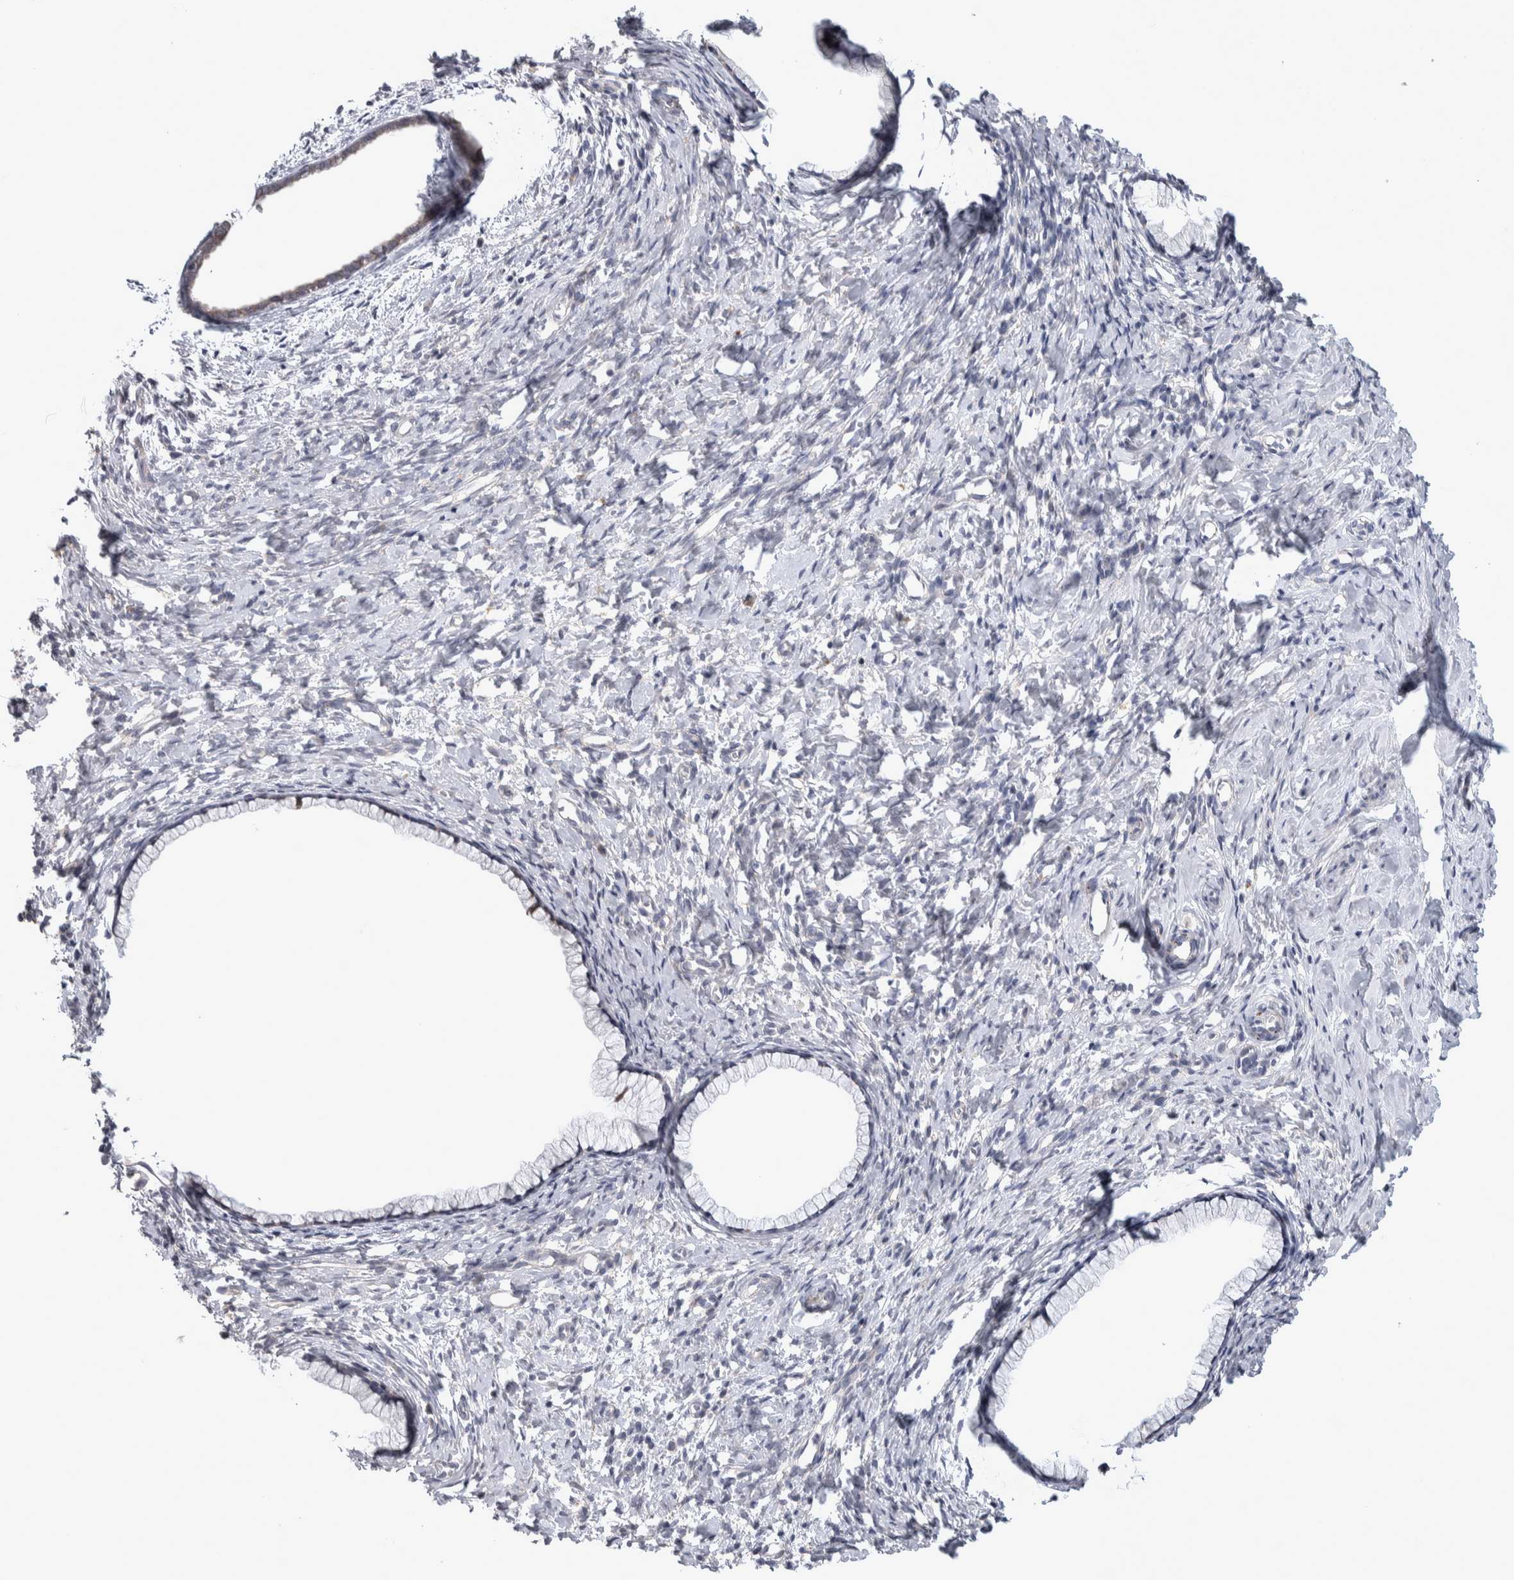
{"staining": {"intensity": "moderate", "quantity": "25%-75%", "location": "cytoplasmic/membranous"}, "tissue": "cervix", "cell_type": "Glandular cells", "image_type": "normal", "snomed": [{"axis": "morphology", "description": "Normal tissue, NOS"}, {"axis": "topography", "description": "Cervix"}], "caption": "Immunohistochemistry (IHC) of benign cervix shows medium levels of moderate cytoplasmic/membranous staining in approximately 25%-75% of glandular cells. Nuclei are stained in blue.", "gene": "SCO1", "patient": {"sex": "female", "age": 75}}